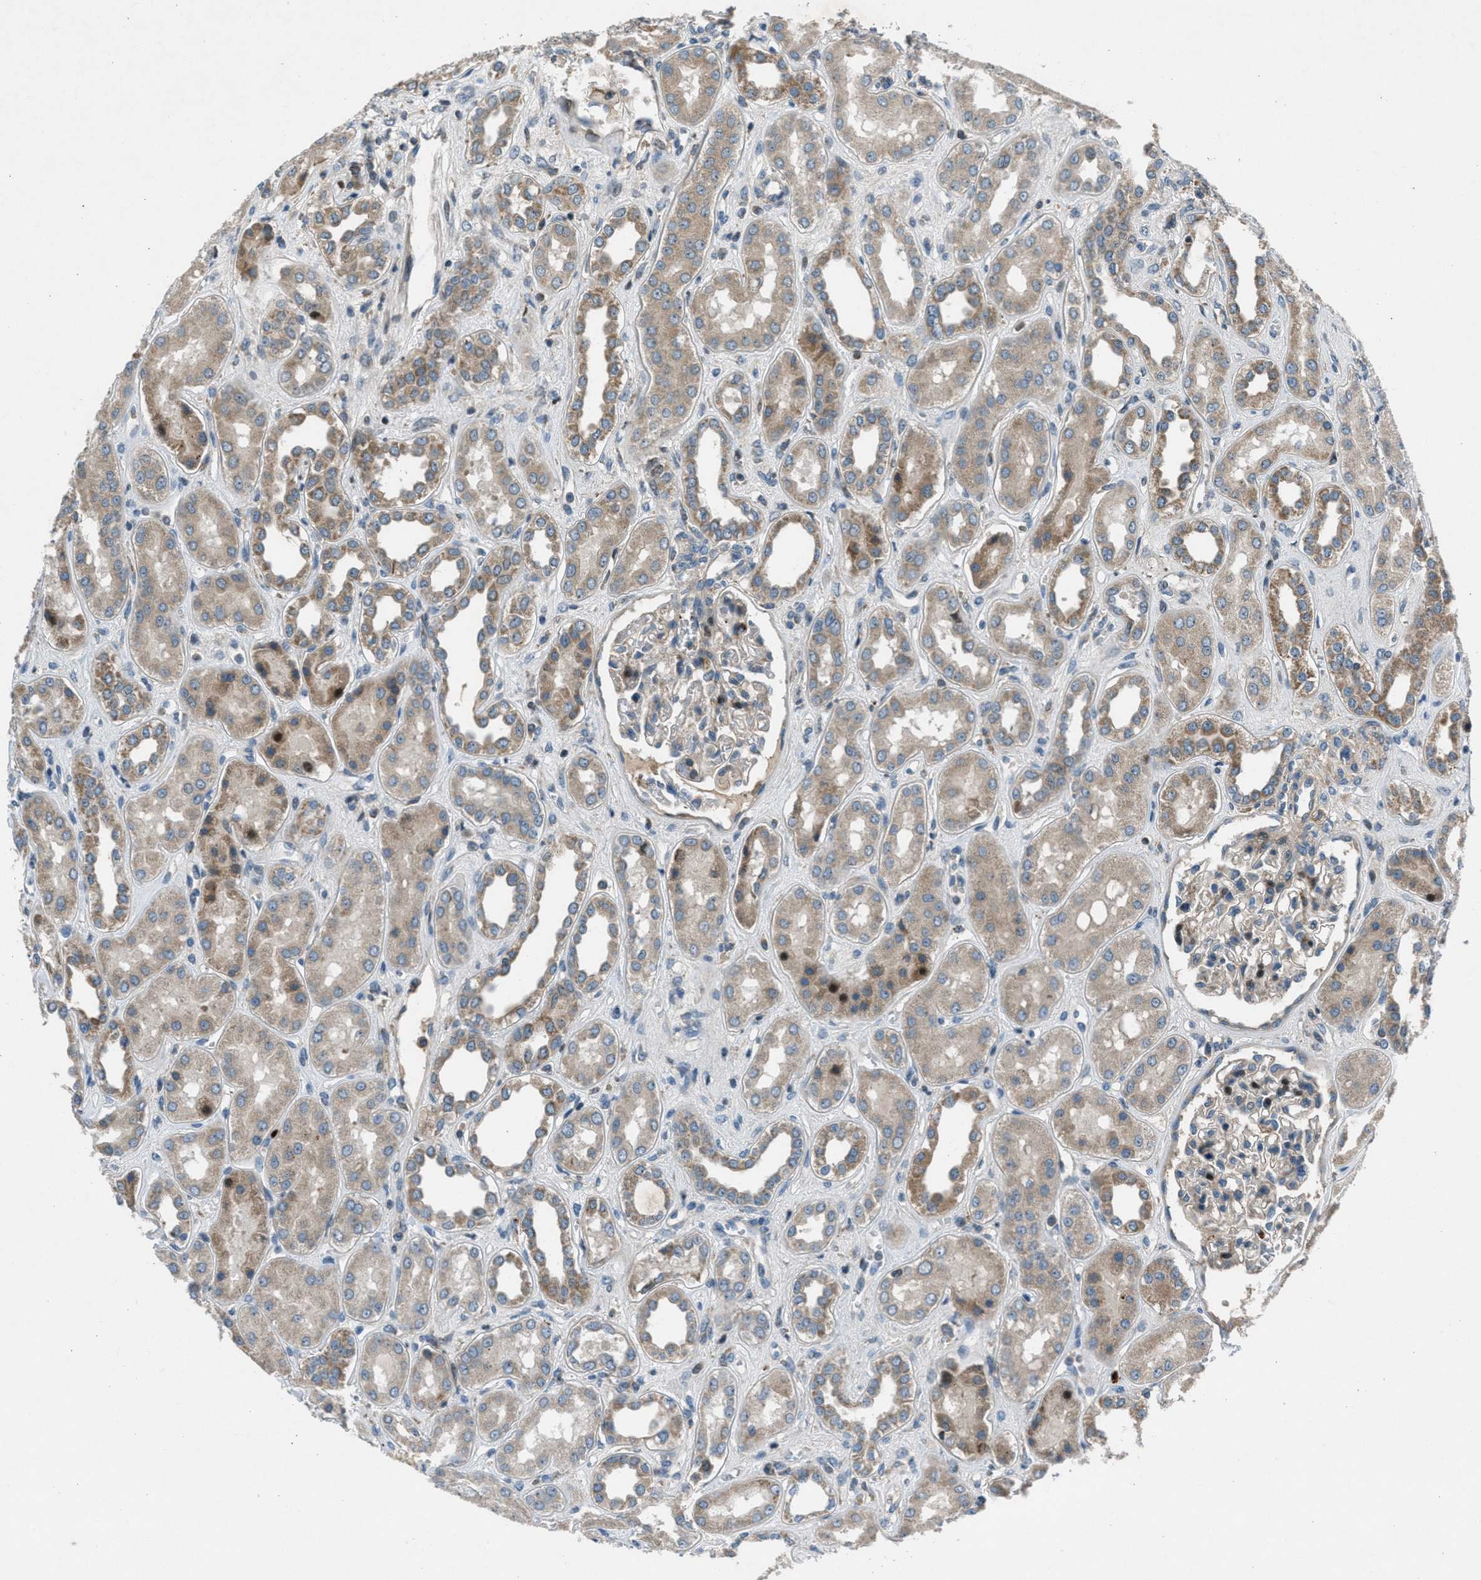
{"staining": {"intensity": "strong", "quantity": "<25%", "location": "nuclear"}, "tissue": "kidney", "cell_type": "Cells in glomeruli", "image_type": "normal", "snomed": [{"axis": "morphology", "description": "Normal tissue, NOS"}, {"axis": "topography", "description": "Kidney"}], "caption": "The image displays staining of benign kidney, revealing strong nuclear protein staining (brown color) within cells in glomeruli. The protein is shown in brown color, while the nuclei are stained blue.", "gene": "CLEC2D", "patient": {"sex": "male", "age": 59}}